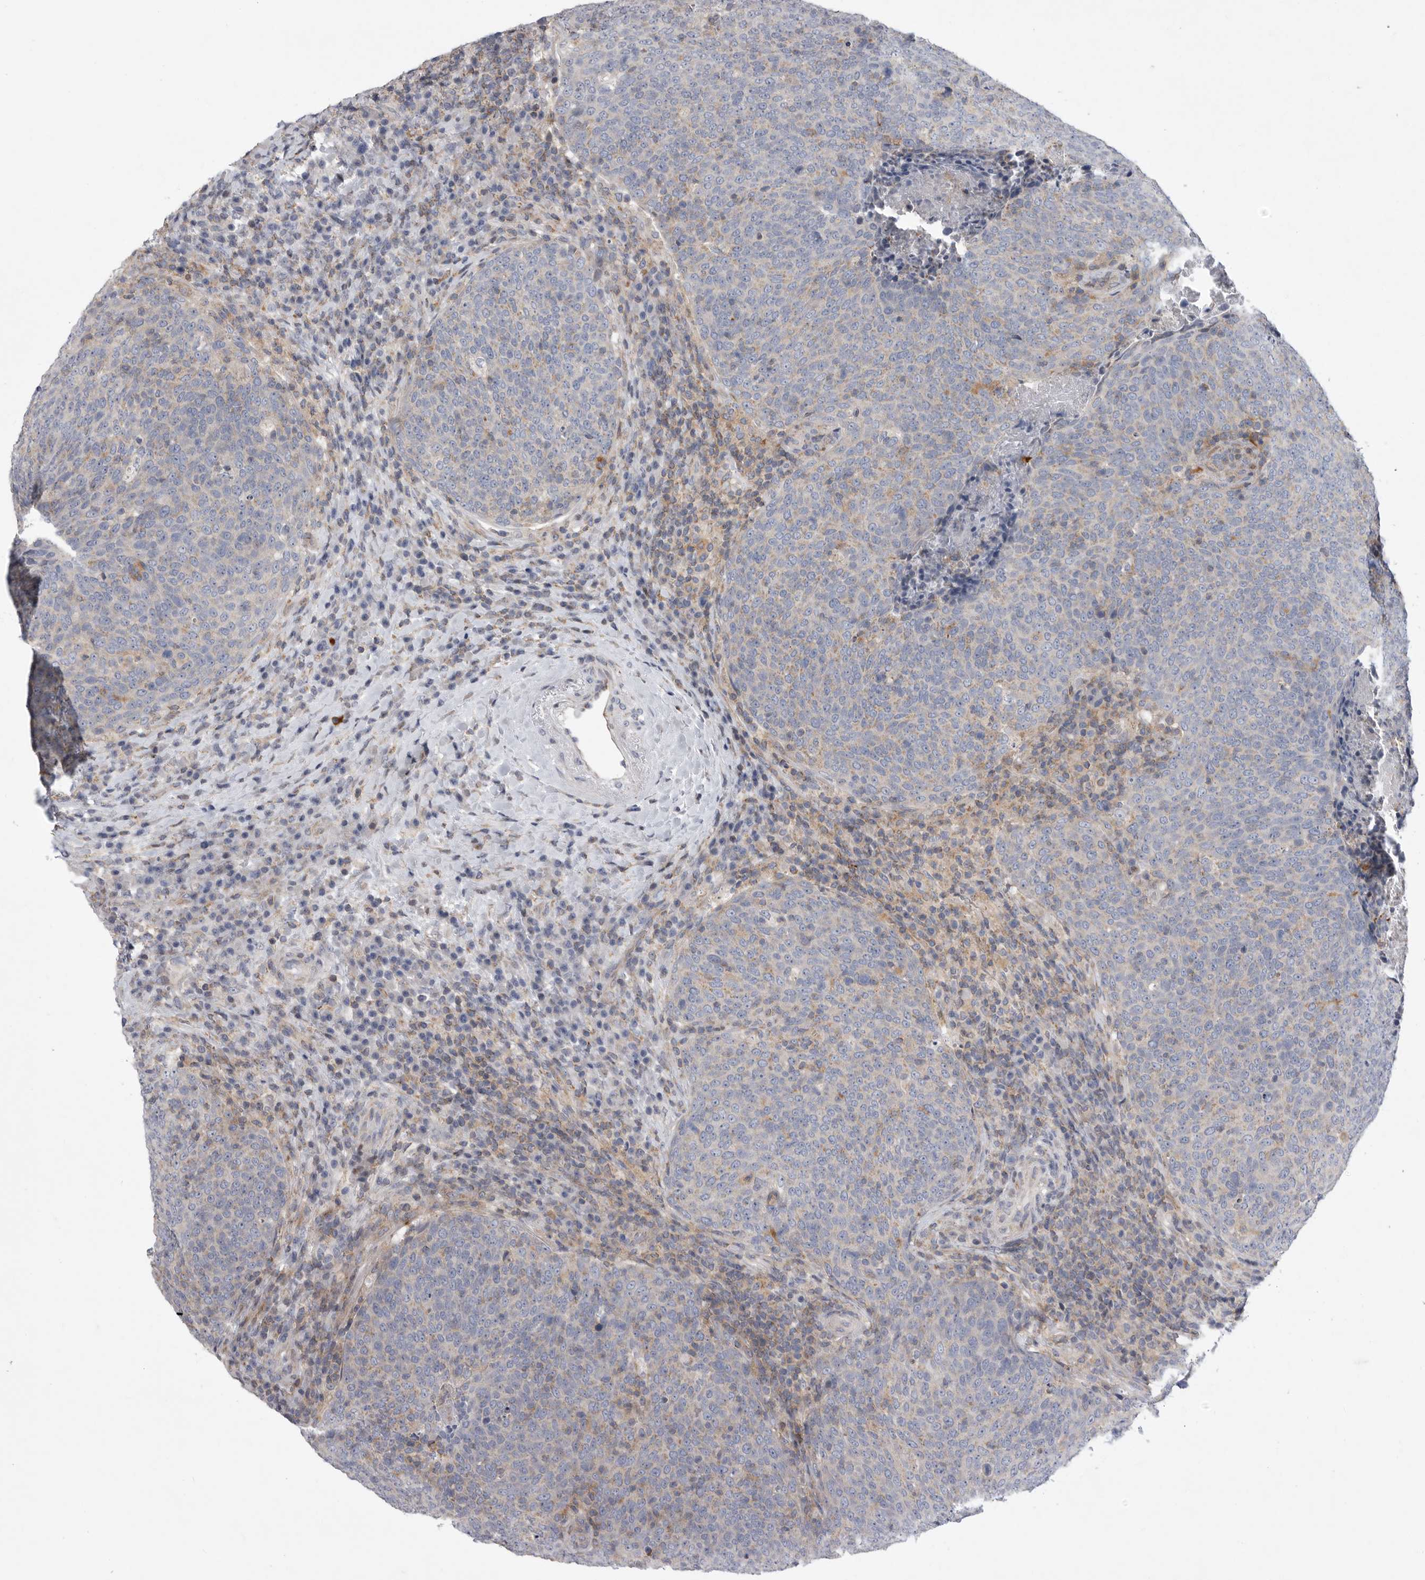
{"staining": {"intensity": "negative", "quantity": "none", "location": "none"}, "tissue": "head and neck cancer", "cell_type": "Tumor cells", "image_type": "cancer", "snomed": [{"axis": "morphology", "description": "Squamous cell carcinoma, NOS"}, {"axis": "morphology", "description": "Squamous cell carcinoma, metastatic, NOS"}, {"axis": "topography", "description": "Lymph node"}, {"axis": "topography", "description": "Head-Neck"}], "caption": "The histopathology image displays no significant positivity in tumor cells of head and neck squamous cell carcinoma. (DAB (3,3'-diaminobenzidine) immunohistochemistry visualized using brightfield microscopy, high magnification).", "gene": "MPZL1", "patient": {"sex": "male", "age": 62}}